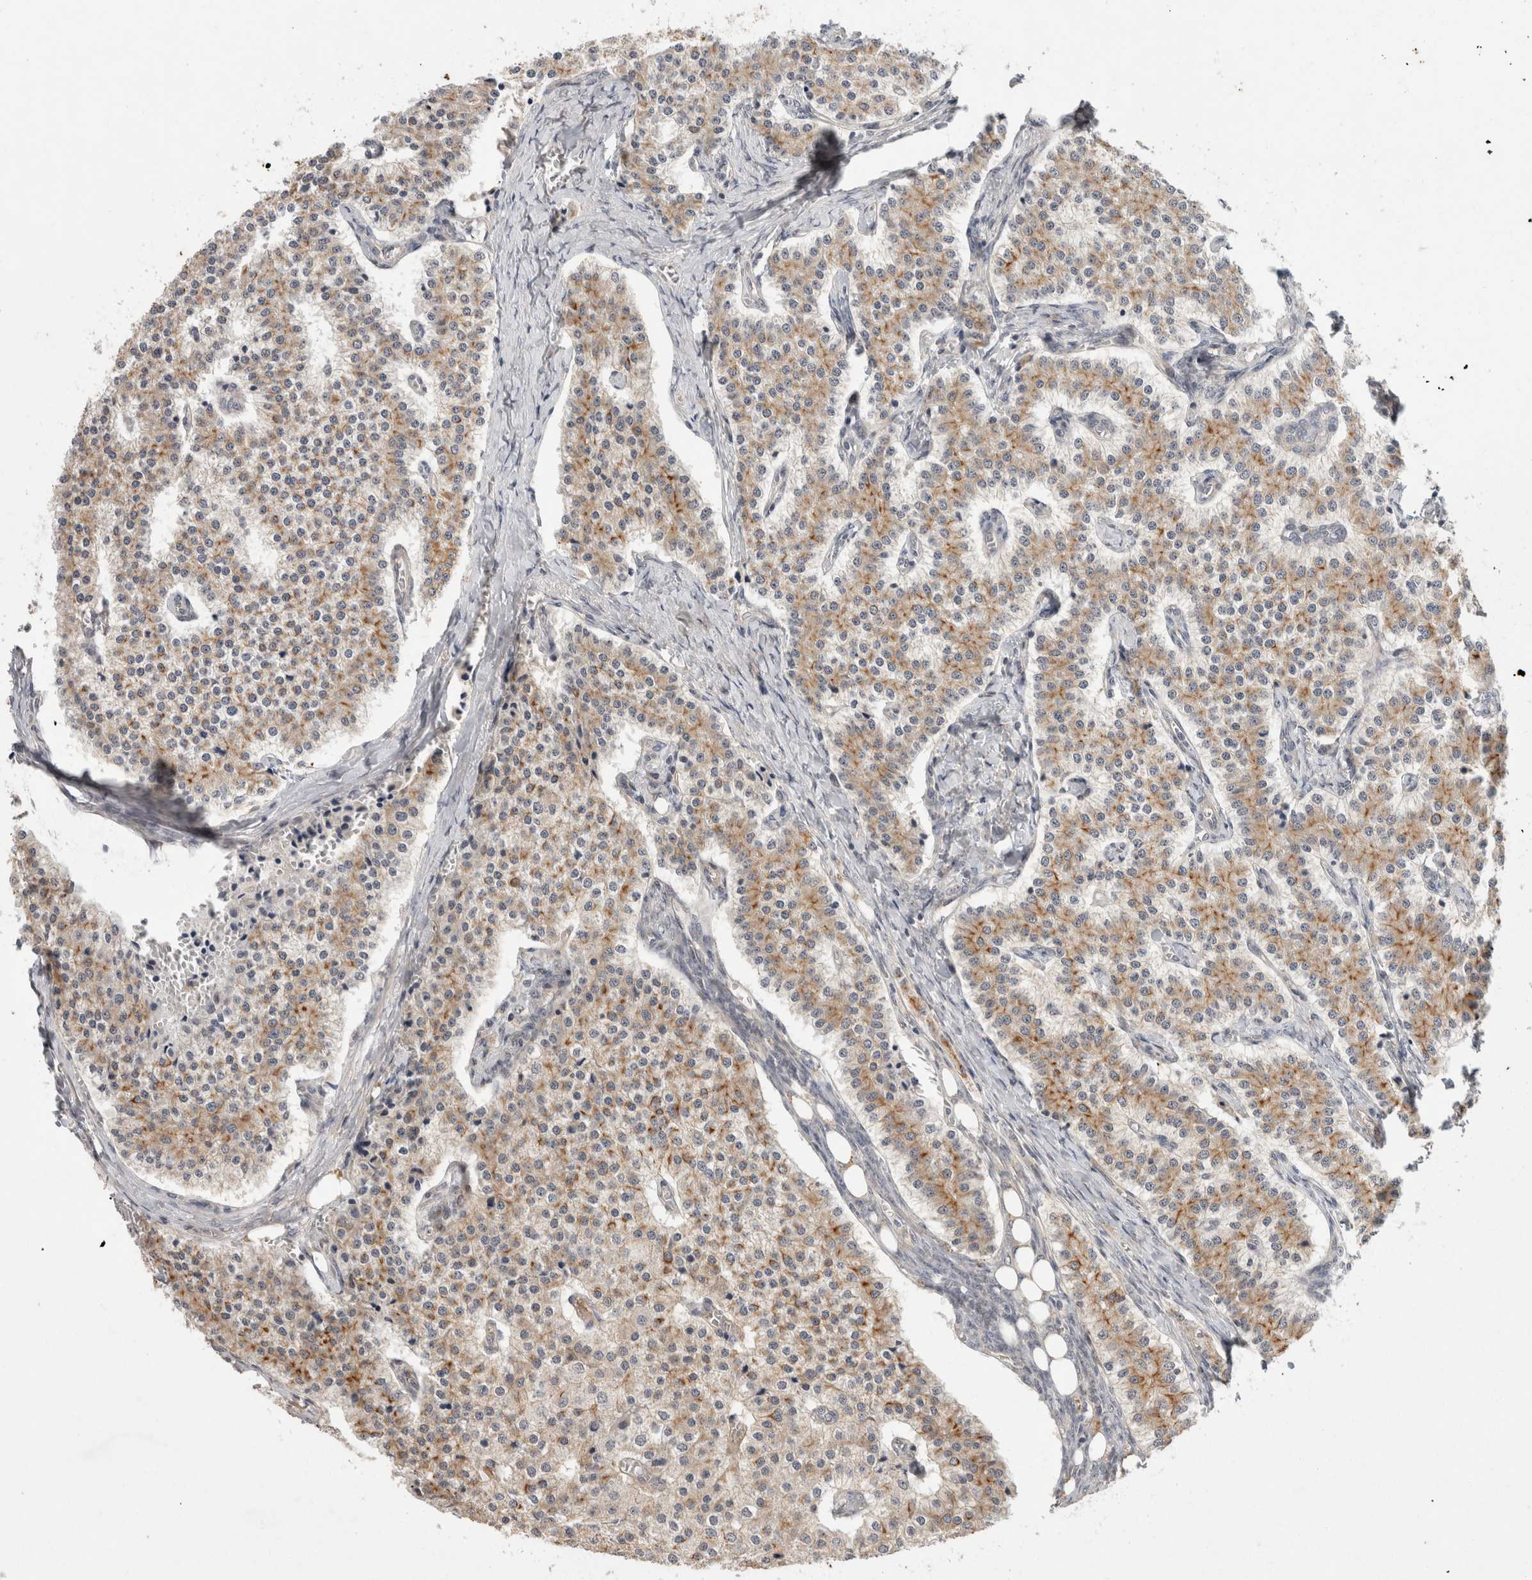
{"staining": {"intensity": "weak", "quantity": ">75%", "location": "cytoplasmic/membranous"}, "tissue": "carcinoid", "cell_type": "Tumor cells", "image_type": "cancer", "snomed": [{"axis": "morphology", "description": "Carcinoid, malignant, NOS"}, {"axis": "topography", "description": "Colon"}], "caption": "IHC image of human carcinoid (malignant) stained for a protein (brown), which exhibits low levels of weak cytoplasmic/membranous expression in about >75% of tumor cells.", "gene": "CRISPLD1", "patient": {"sex": "female", "age": 52}}